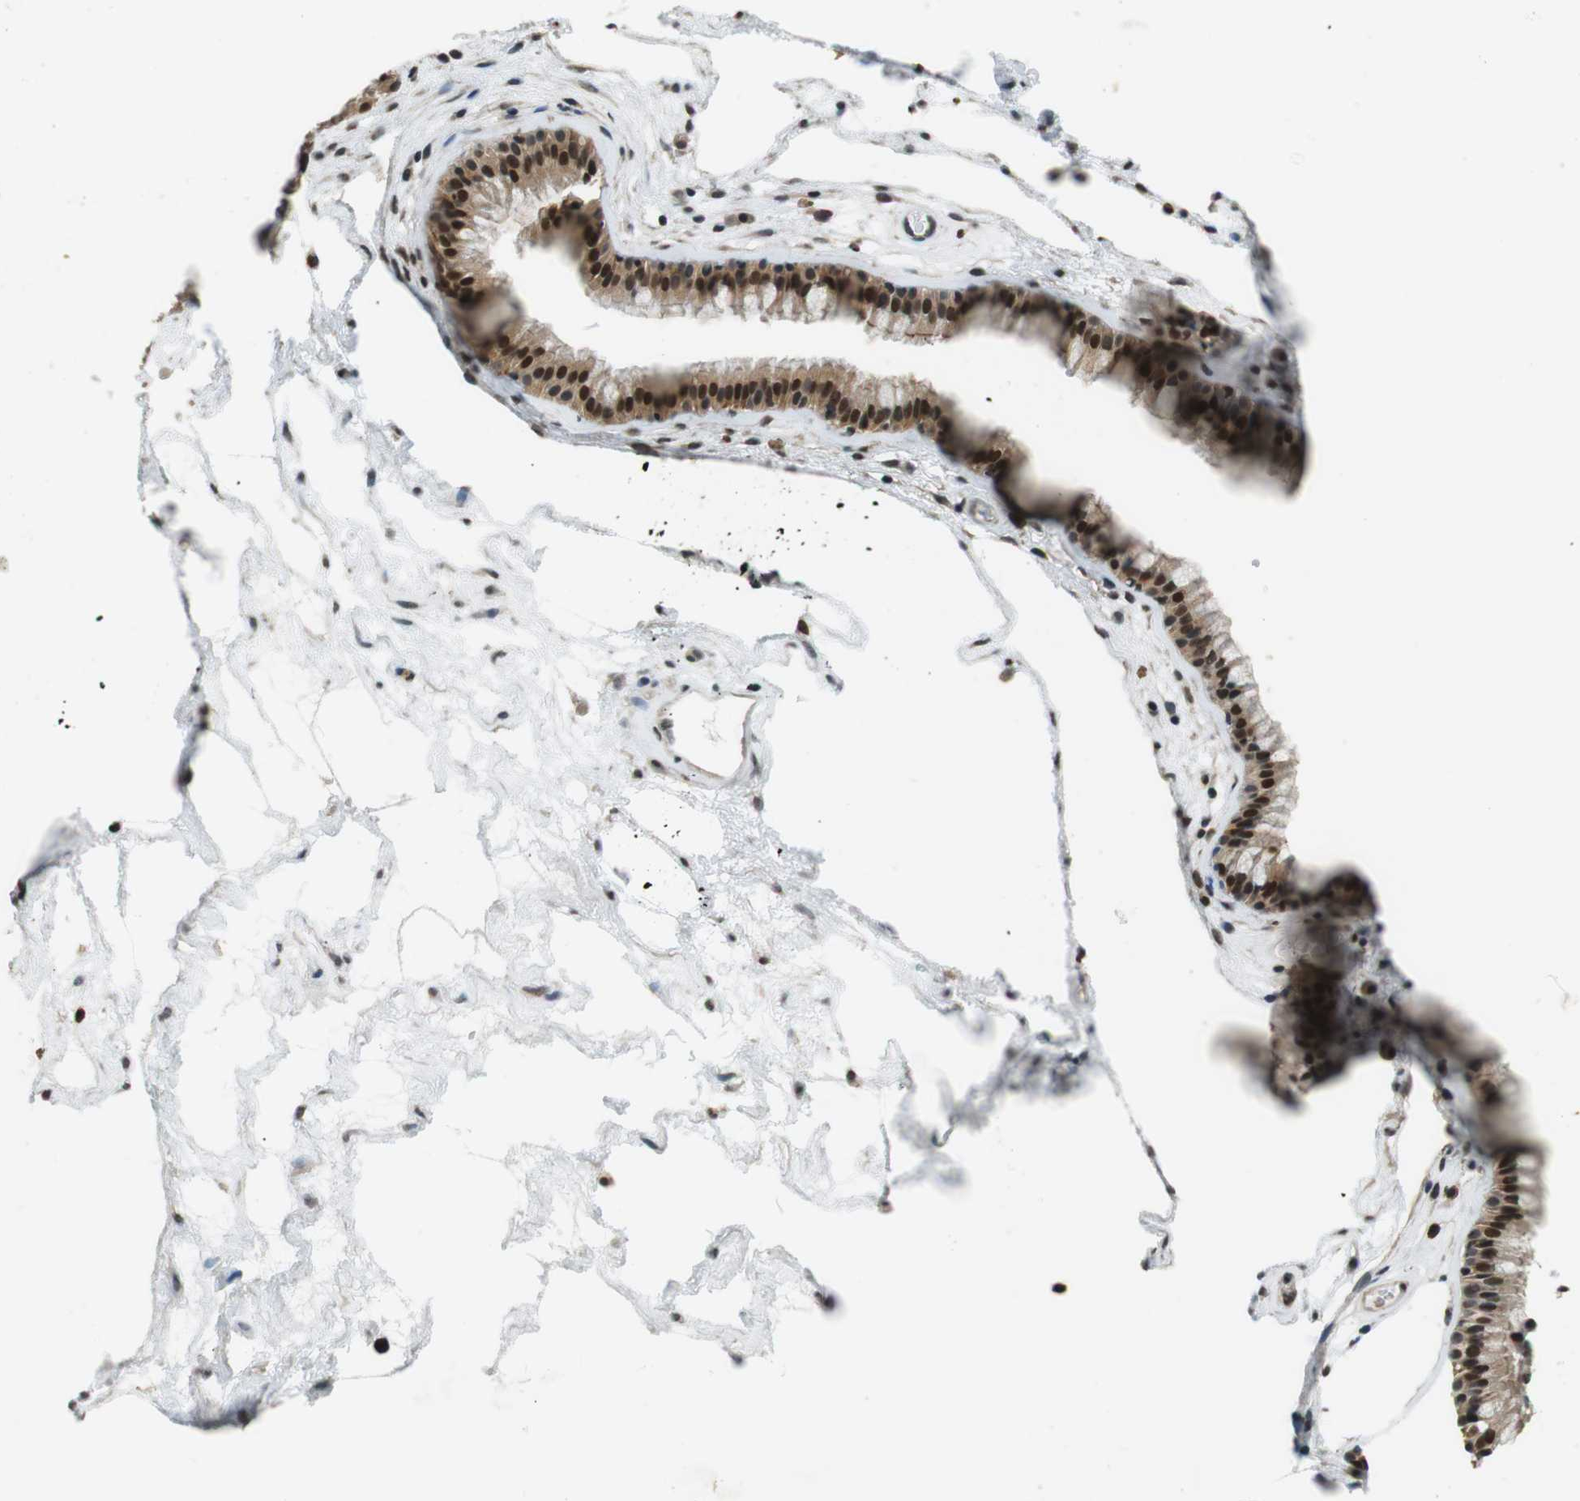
{"staining": {"intensity": "strong", "quantity": ">75%", "location": "cytoplasmic/membranous,nuclear"}, "tissue": "nasopharynx", "cell_type": "Respiratory epithelial cells", "image_type": "normal", "snomed": [{"axis": "morphology", "description": "Normal tissue, NOS"}, {"axis": "morphology", "description": "Inflammation, NOS"}, {"axis": "topography", "description": "Nasopharynx"}], "caption": "This is a micrograph of immunohistochemistry (IHC) staining of normal nasopharynx, which shows strong staining in the cytoplasmic/membranous,nuclear of respiratory epithelial cells.", "gene": "NEK4", "patient": {"sex": "male", "age": 48}}